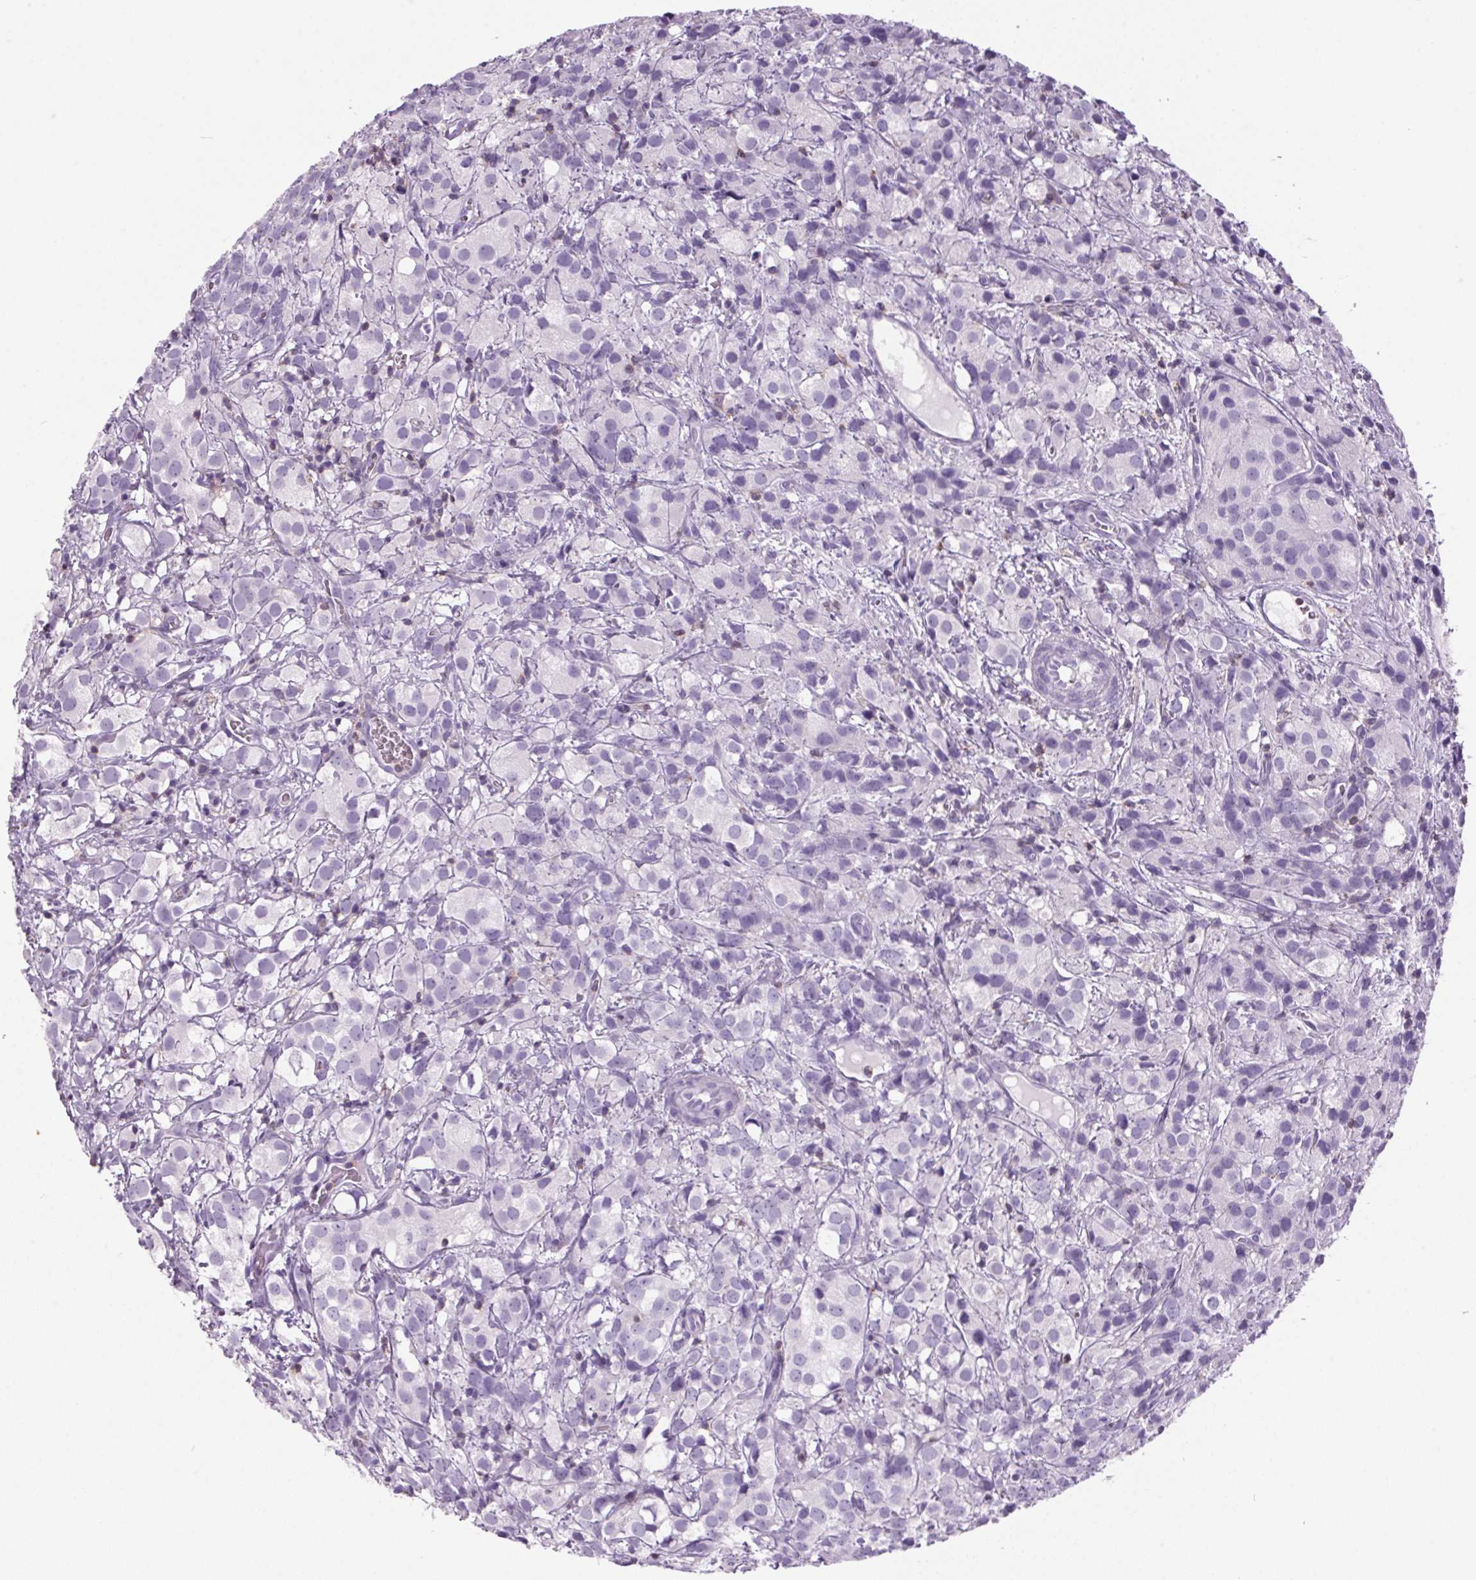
{"staining": {"intensity": "negative", "quantity": "none", "location": "none"}, "tissue": "prostate cancer", "cell_type": "Tumor cells", "image_type": "cancer", "snomed": [{"axis": "morphology", "description": "Adenocarcinoma, High grade"}, {"axis": "topography", "description": "Prostate"}], "caption": "The IHC image has no significant expression in tumor cells of prostate cancer tissue.", "gene": "S100A2", "patient": {"sex": "male", "age": 86}}